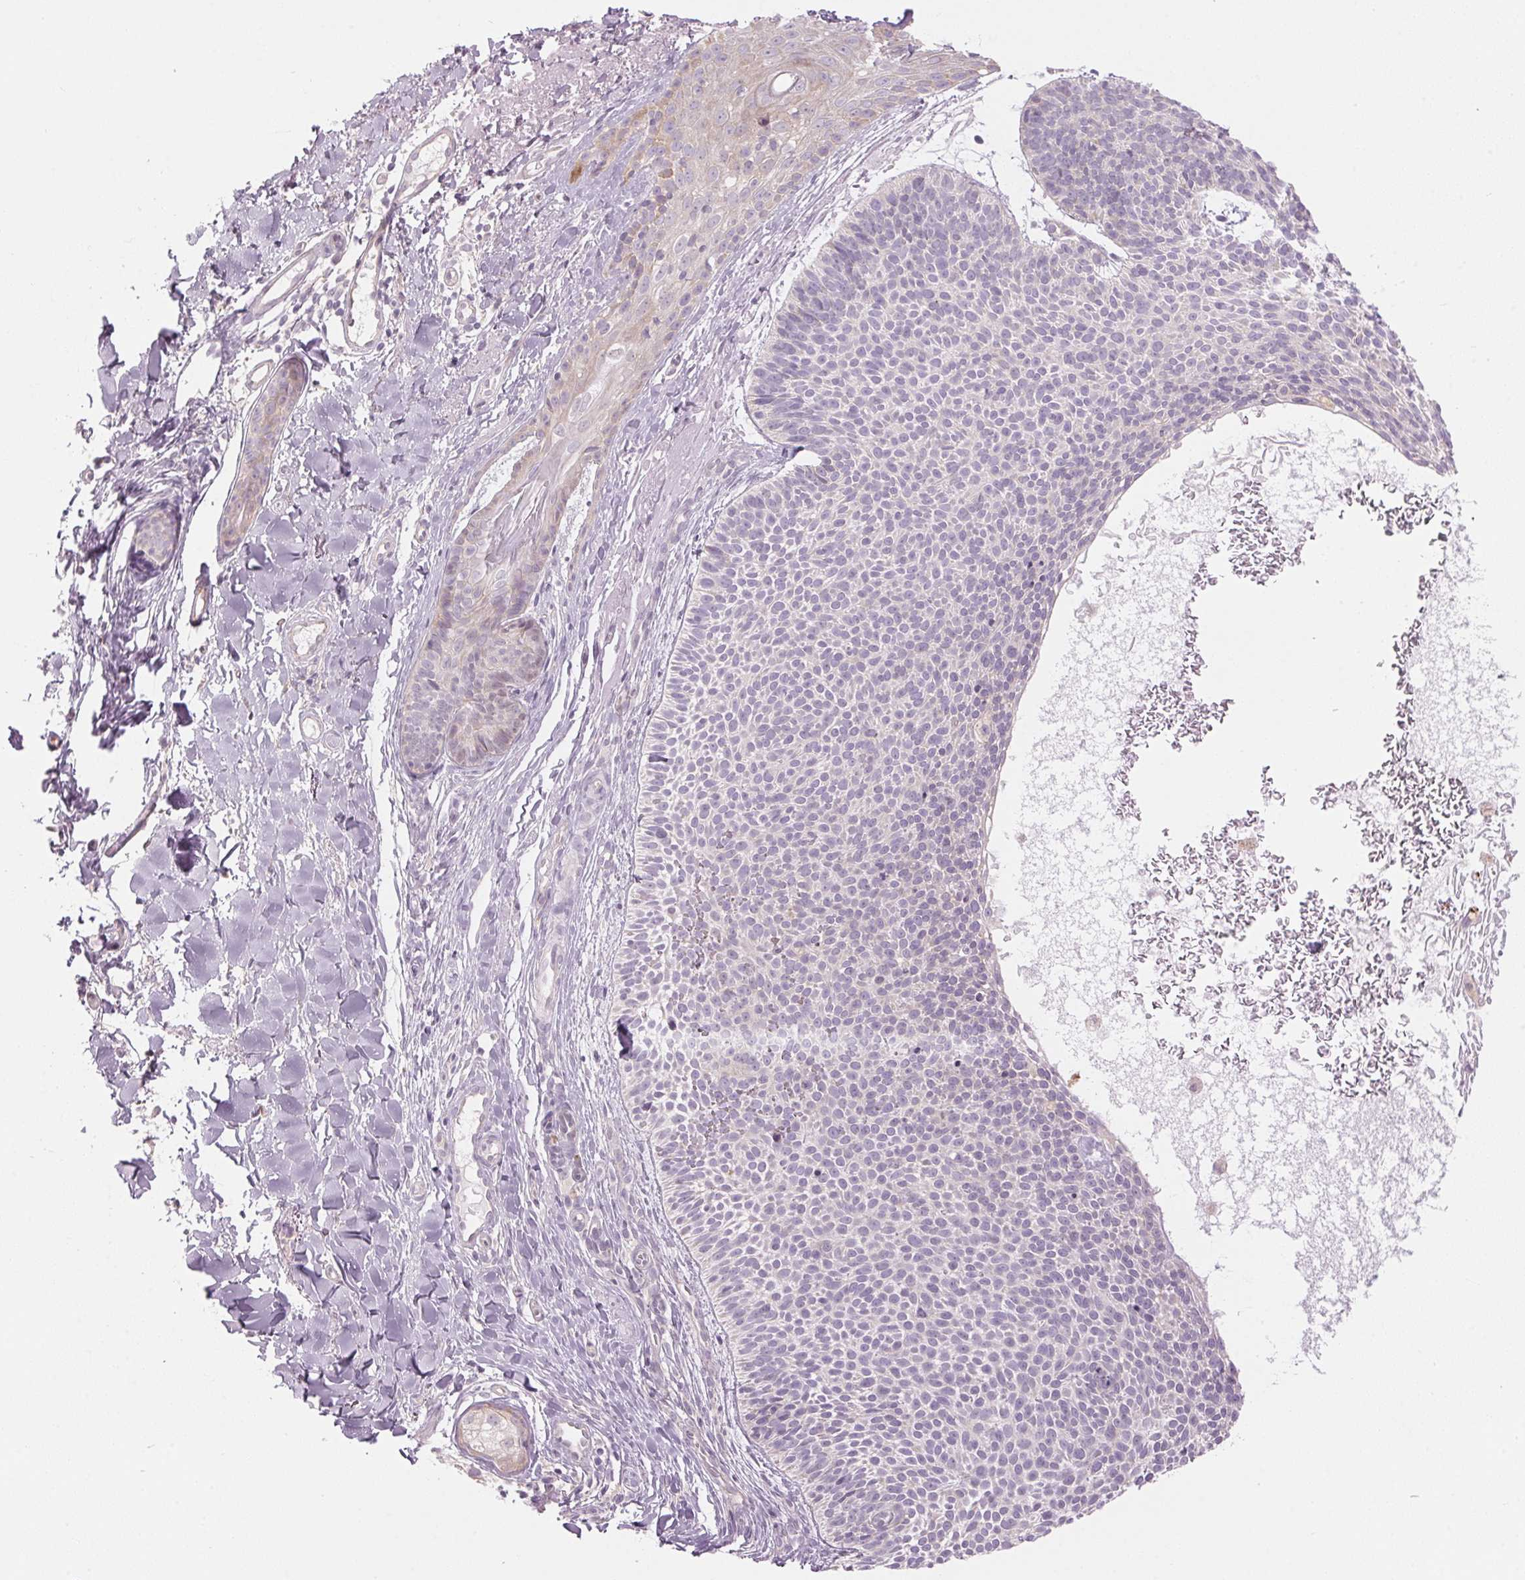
{"staining": {"intensity": "negative", "quantity": "none", "location": "none"}, "tissue": "skin cancer", "cell_type": "Tumor cells", "image_type": "cancer", "snomed": [{"axis": "morphology", "description": "Basal cell carcinoma"}, {"axis": "topography", "description": "Skin"}], "caption": "Tumor cells are negative for brown protein staining in skin cancer.", "gene": "GNMT", "patient": {"sex": "male", "age": 82}}